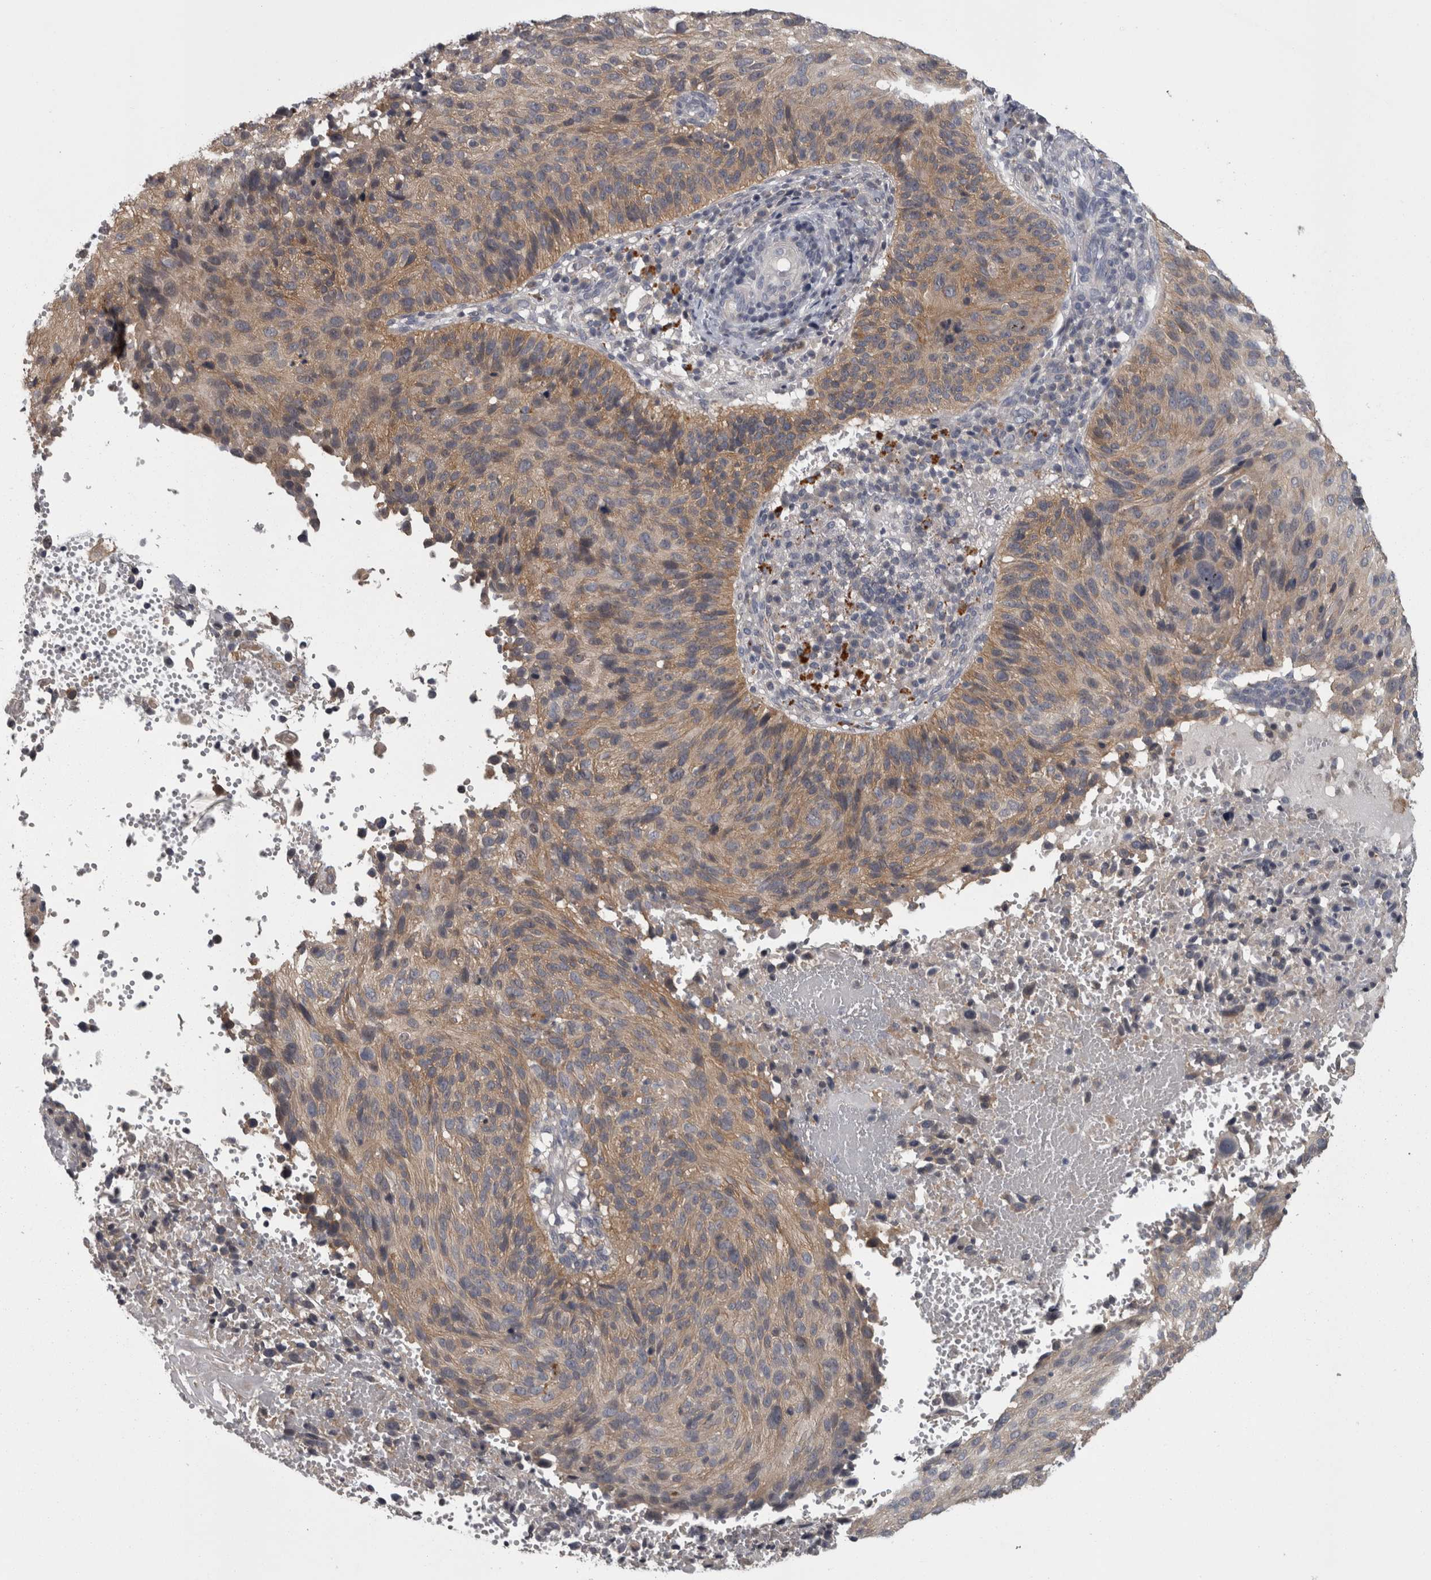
{"staining": {"intensity": "weak", "quantity": "25%-75%", "location": "cytoplasmic/membranous"}, "tissue": "cervical cancer", "cell_type": "Tumor cells", "image_type": "cancer", "snomed": [{"axis": "morphology", "description": "Squamous cell carcinoma, NOS"}, {"axis": "topography", "description": "Cervix"}], "caption": "There is low levels of weak cytoplasmic/membranous staining in tumor cells of cervical cancer (squamous cell carcinoma), as demonstrated by immunohistochemical staining (brown color).", "gene": "PRKCI", "patient": {"sex": "female", "age": 74}}